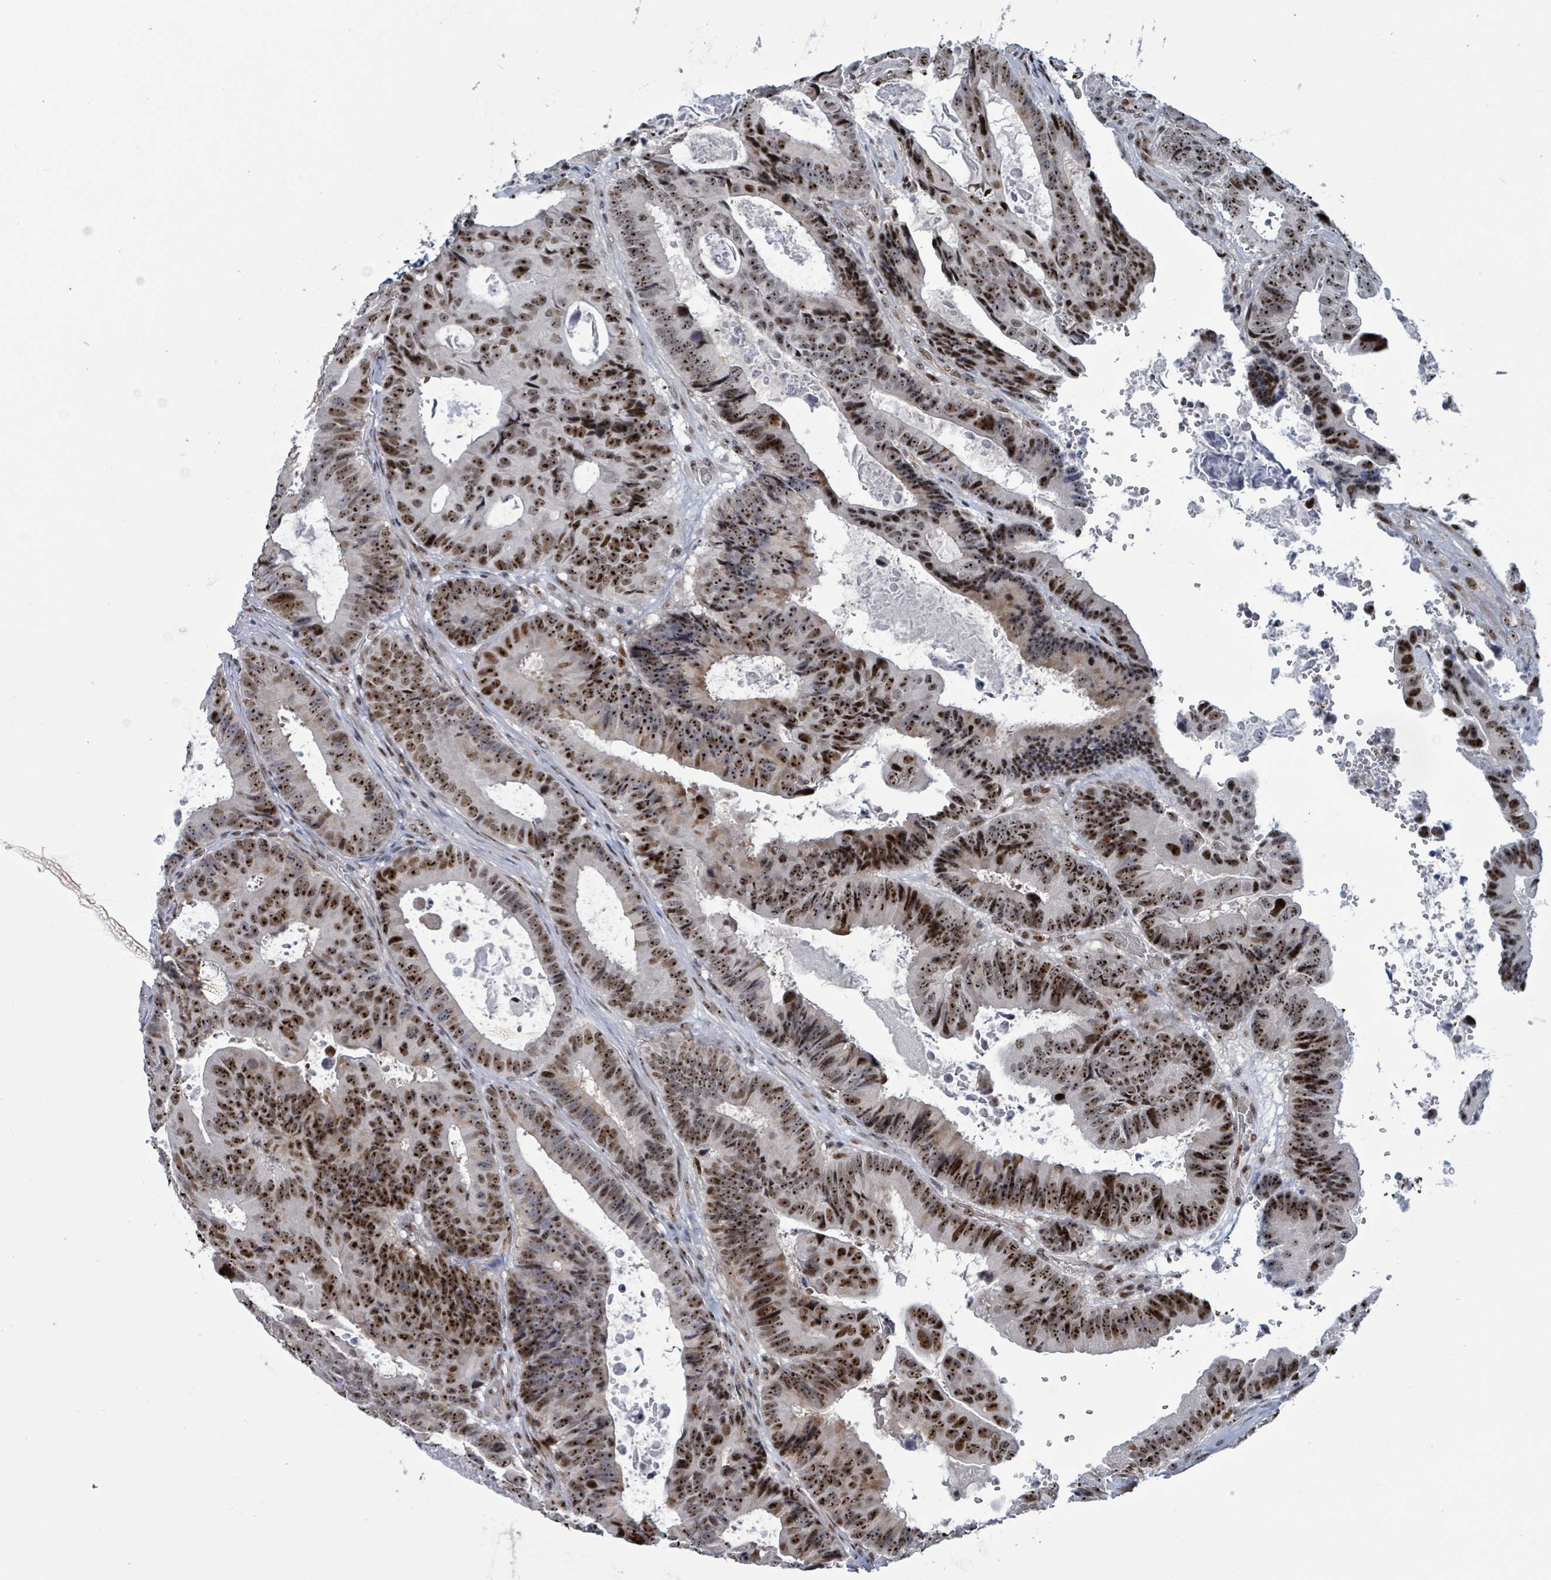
{"staining": {"intensity": "strong", "quantity": ">75%", "location": "nuclear"}, "tissue": "colorectal cancer", "cell_type": "Tumor cells", "image_type": "cancer", "snomed": [{"axis": "morphology", "description": "Adenocarcinoma, NOS"}, {"axis": "topography", "description": "Colon"}], "caption": "Colorectal cancer (adenocarcinoma) stained with a brown dye shows strong nuclear positive expression in about >75% of tumor cells.", "gene": "RRN3", "patient": {"sex": "male", "age": 85}}